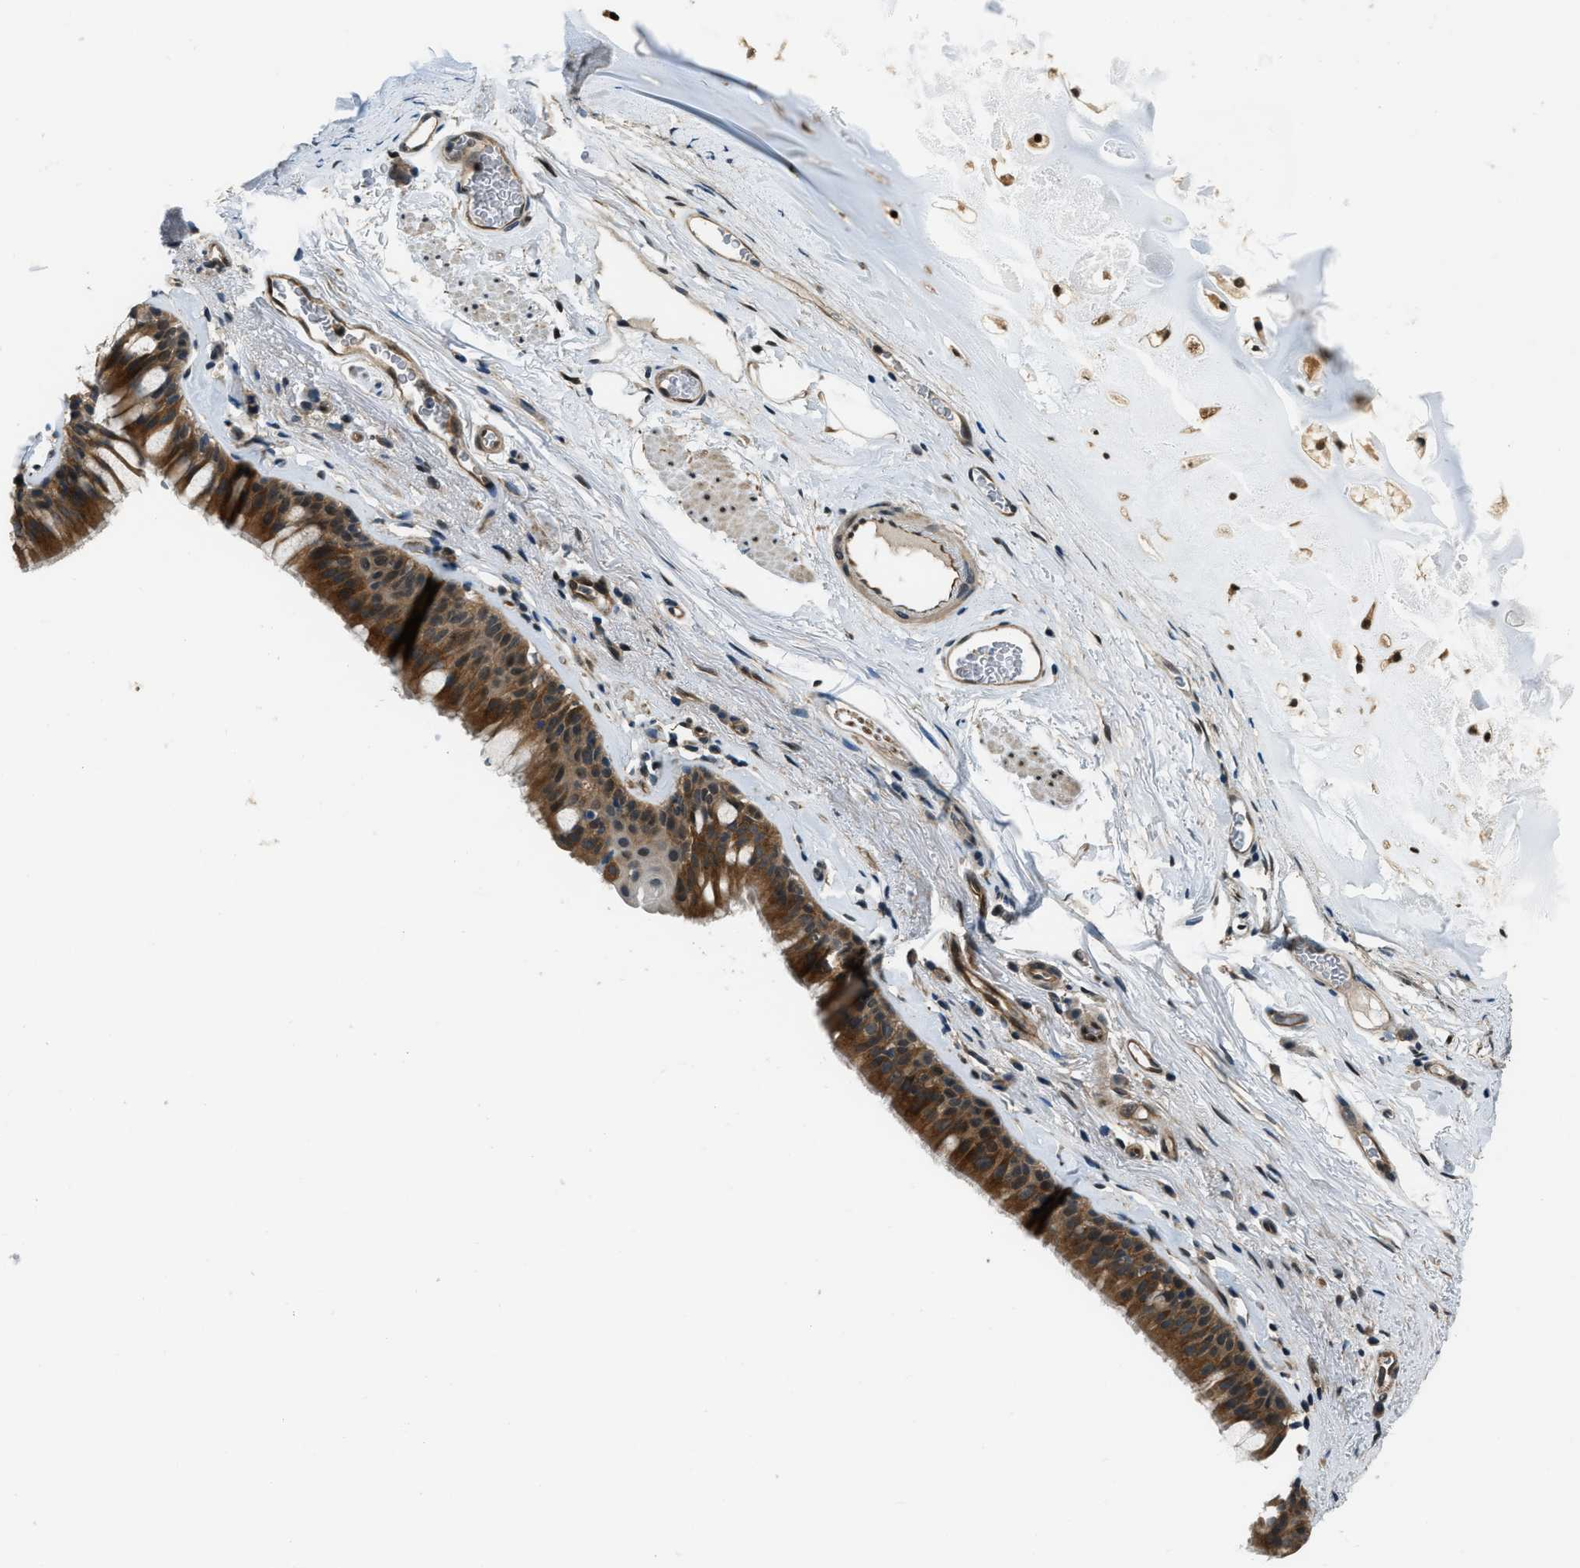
{"staining": {"intensity": "strong", "quantity": ">75%", "location": "cytoplasmic/membranous"}, "tissue": "bronchus", "cell_type": "Respiratory epithelial cells", "image_type": "normal", "snomed": [{"axis": "morphology", "description": "Normal tissue, NOS"}, {"axis": "topography", "description": "Cartilage tissue"}, {"axis": "topography", "description": "Bronchus"}], "caption": "Approximately >75% of respiratory epithelial cells in unremarkable bronchus demonstrate strong cytoplasmic/membranous protein staining as visualized by brown immunohistochemical staining.", "gene": "NUDCD3", "patient": {"sex": "female", "age": 53}}